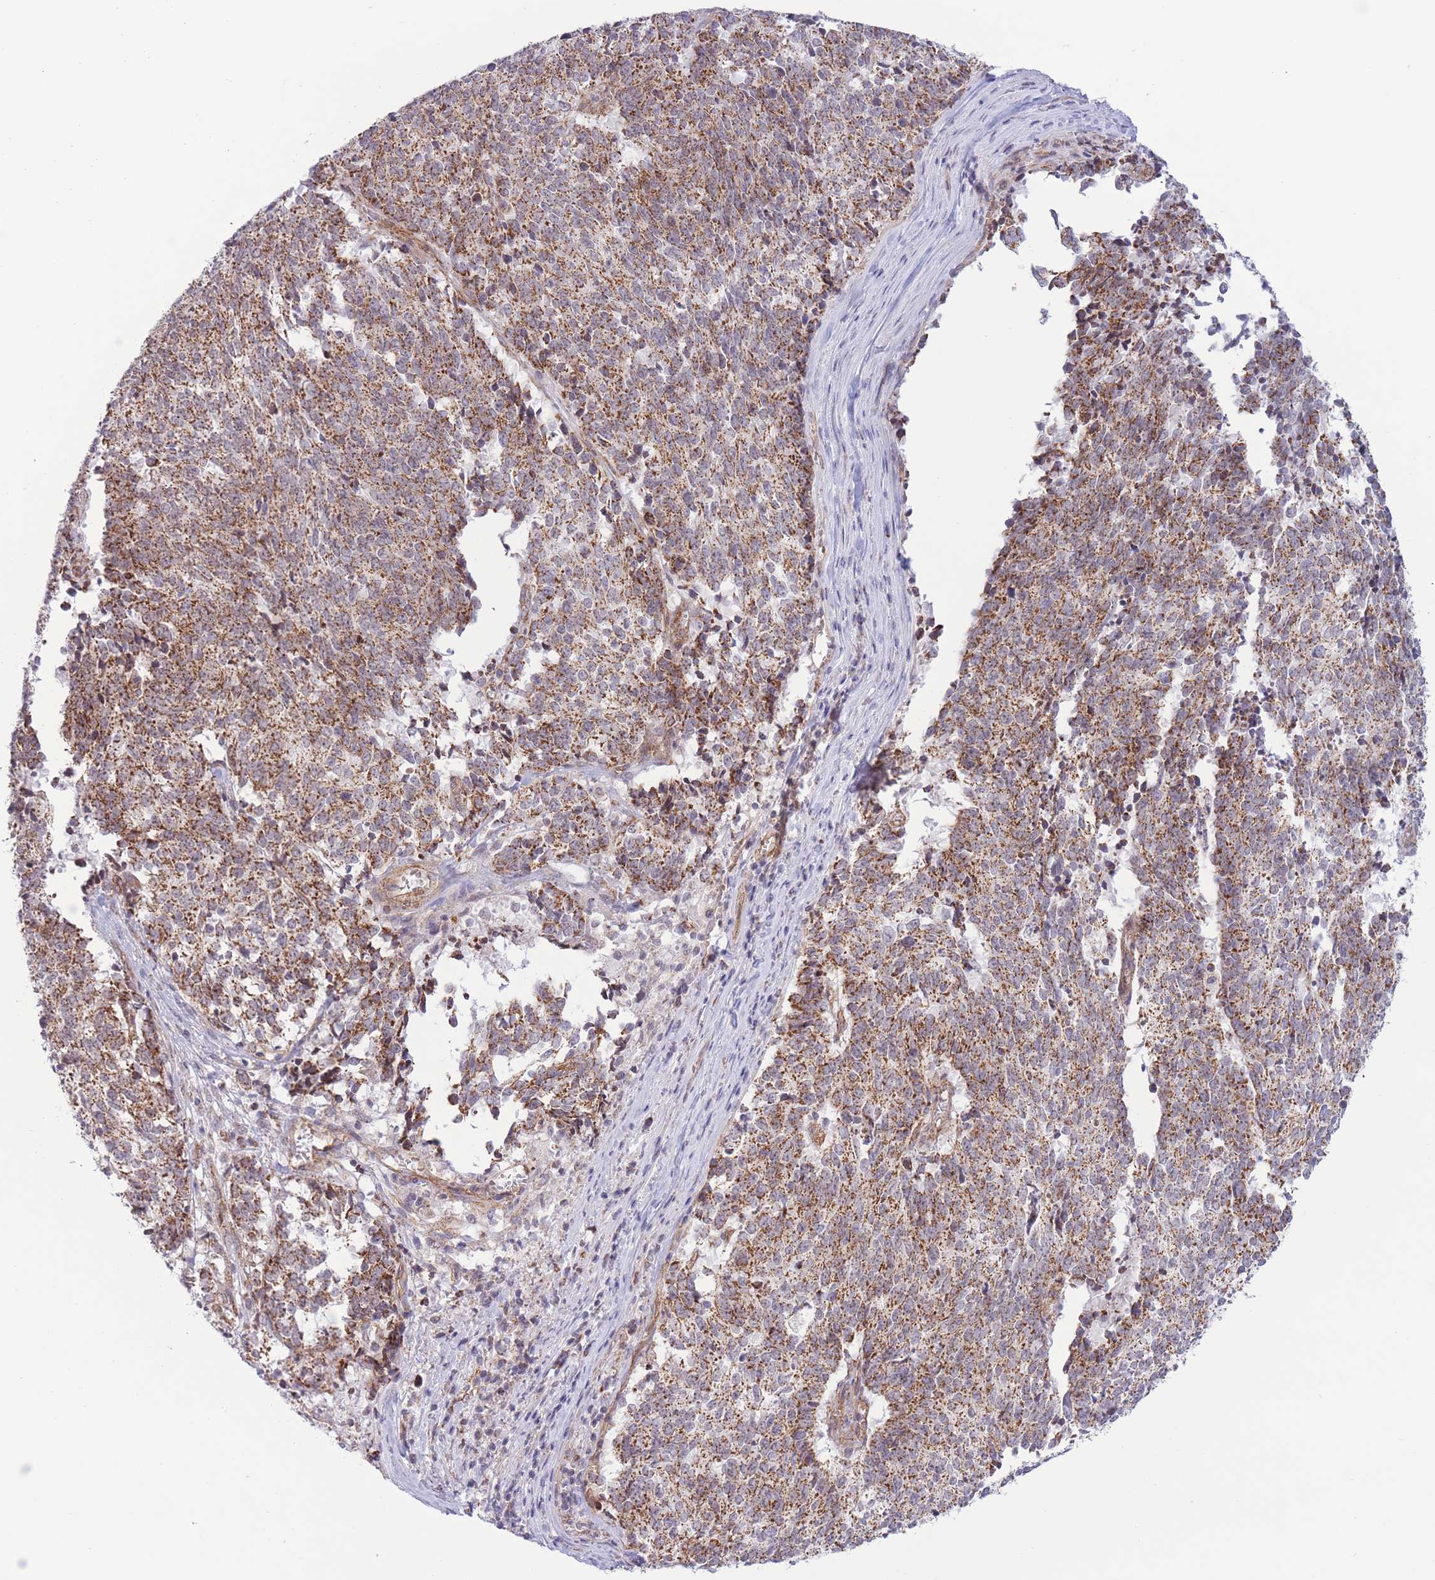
{"staining": {"intensity": "moderate", "quantity": ">75%", "location": "cytoplasmic/membranous"}, "tissue": "cervical cancer", "cell_type": "Tumor cells", "image_type": "cancer", "snomed": [{"axis": "morphology", "description": "Squamous cell carcinoma, NOS"}, {"axis": "topography", "description": "Cervix"}], "caption": "Protein staining of squamous cell carcinoma (cervical) tissue shows moderate cytoplasmic/membranous positivity in about >75% of tumor cells.", "gene": "MRPS31", "patient": {"sex": "female", "age": 29}}